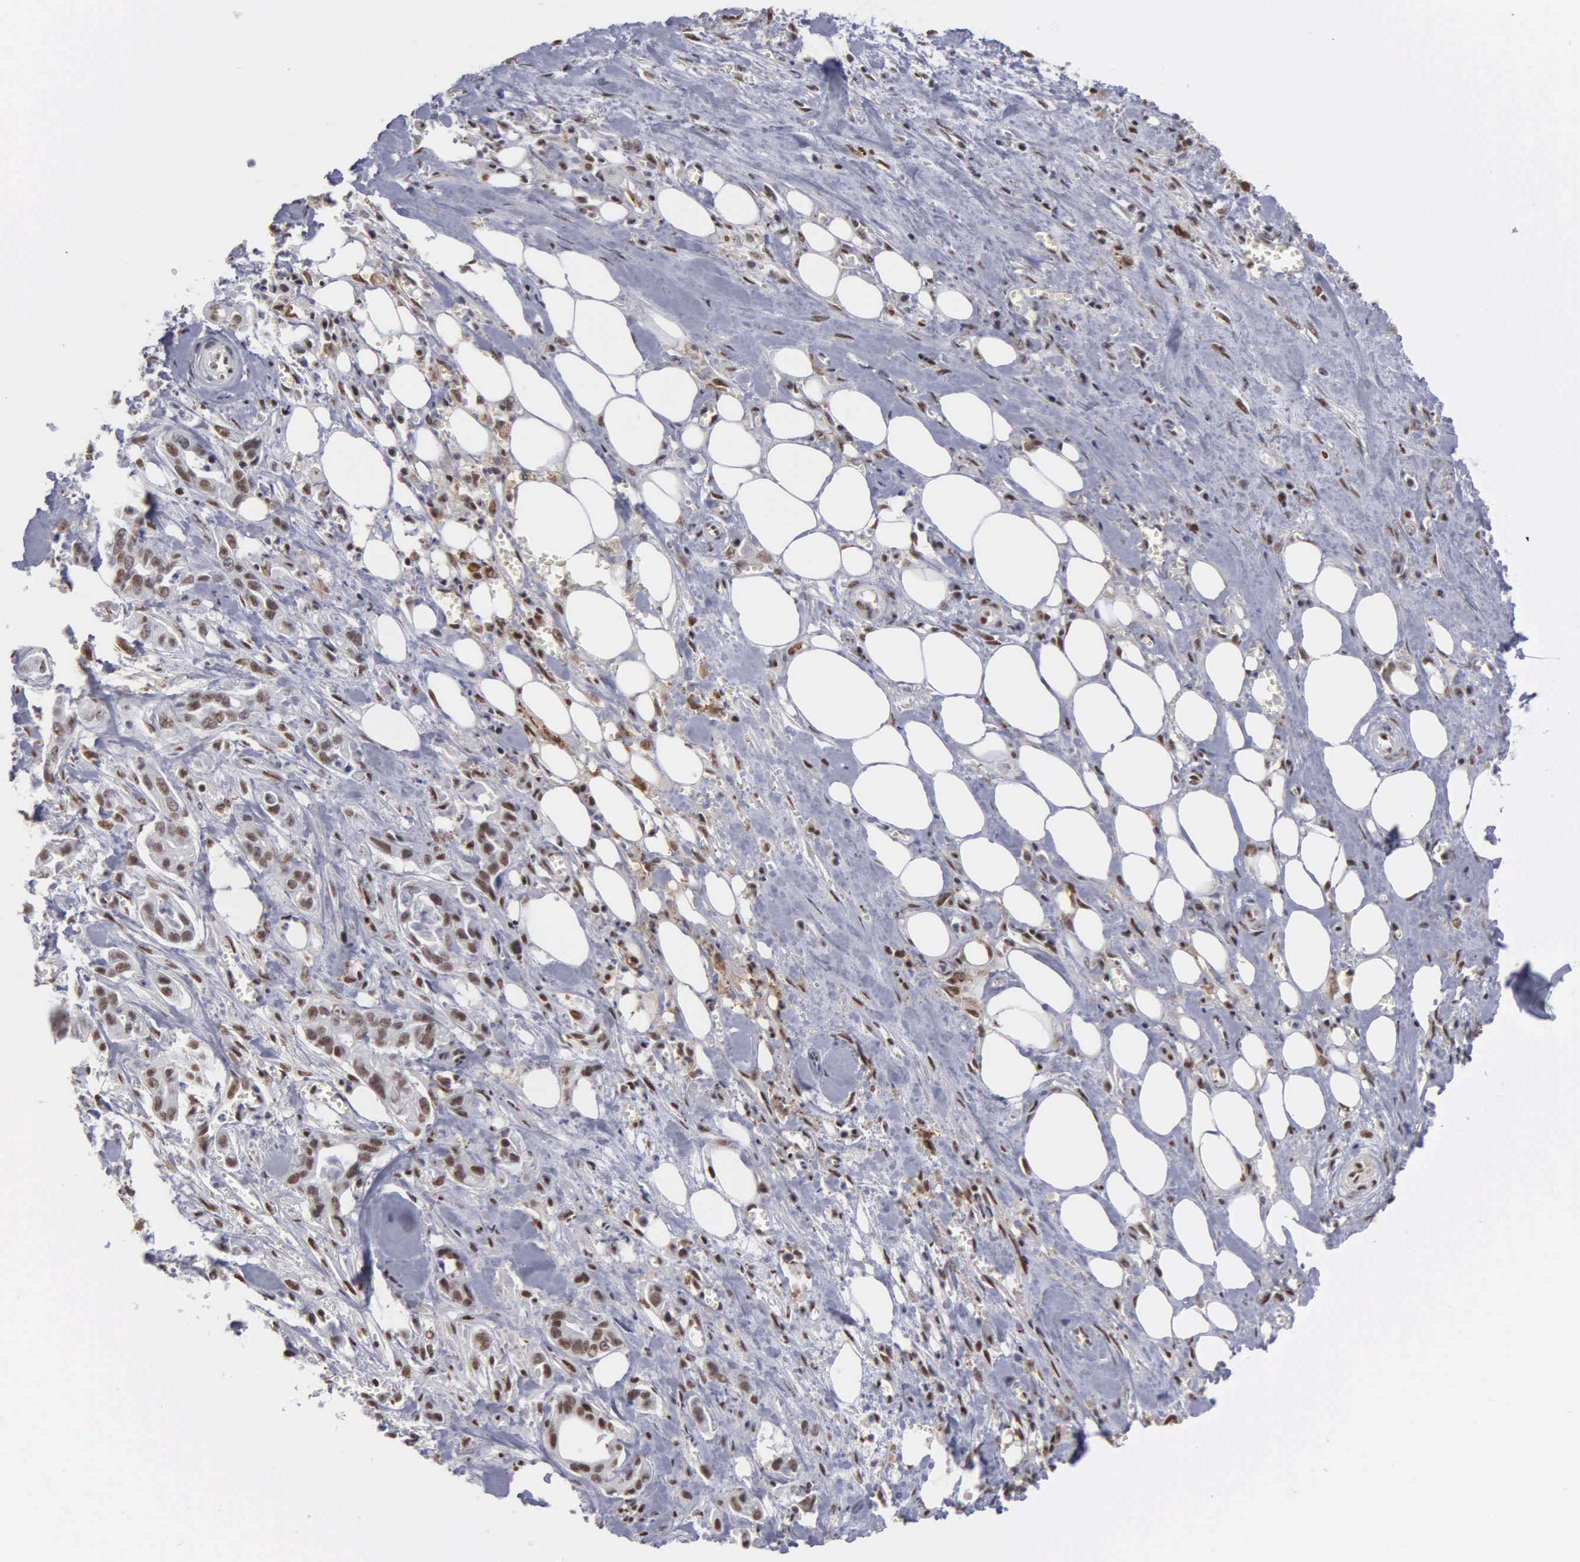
{"staining": {"intensity": "moderate", "quantity": "25%-75%", "location": "nuclear"}, "tissue": "pancreatic cancer", "cell_type": "Tumor cells", "image_type": "cancer", "snomed": [{"axis": "morphology", "description": "Adenocarcinoma, NOS"}, {"axis": "topography", "description": "Pancreas"}], "caption": "Immunohistochemical staining of human pancreatic cancer reveals medium levels of moderate nuclear positivity in approximately 25%-75% of tumor cells.", "gene": "KIAA0586", "patient": {"sex": "male", "age": 69}}